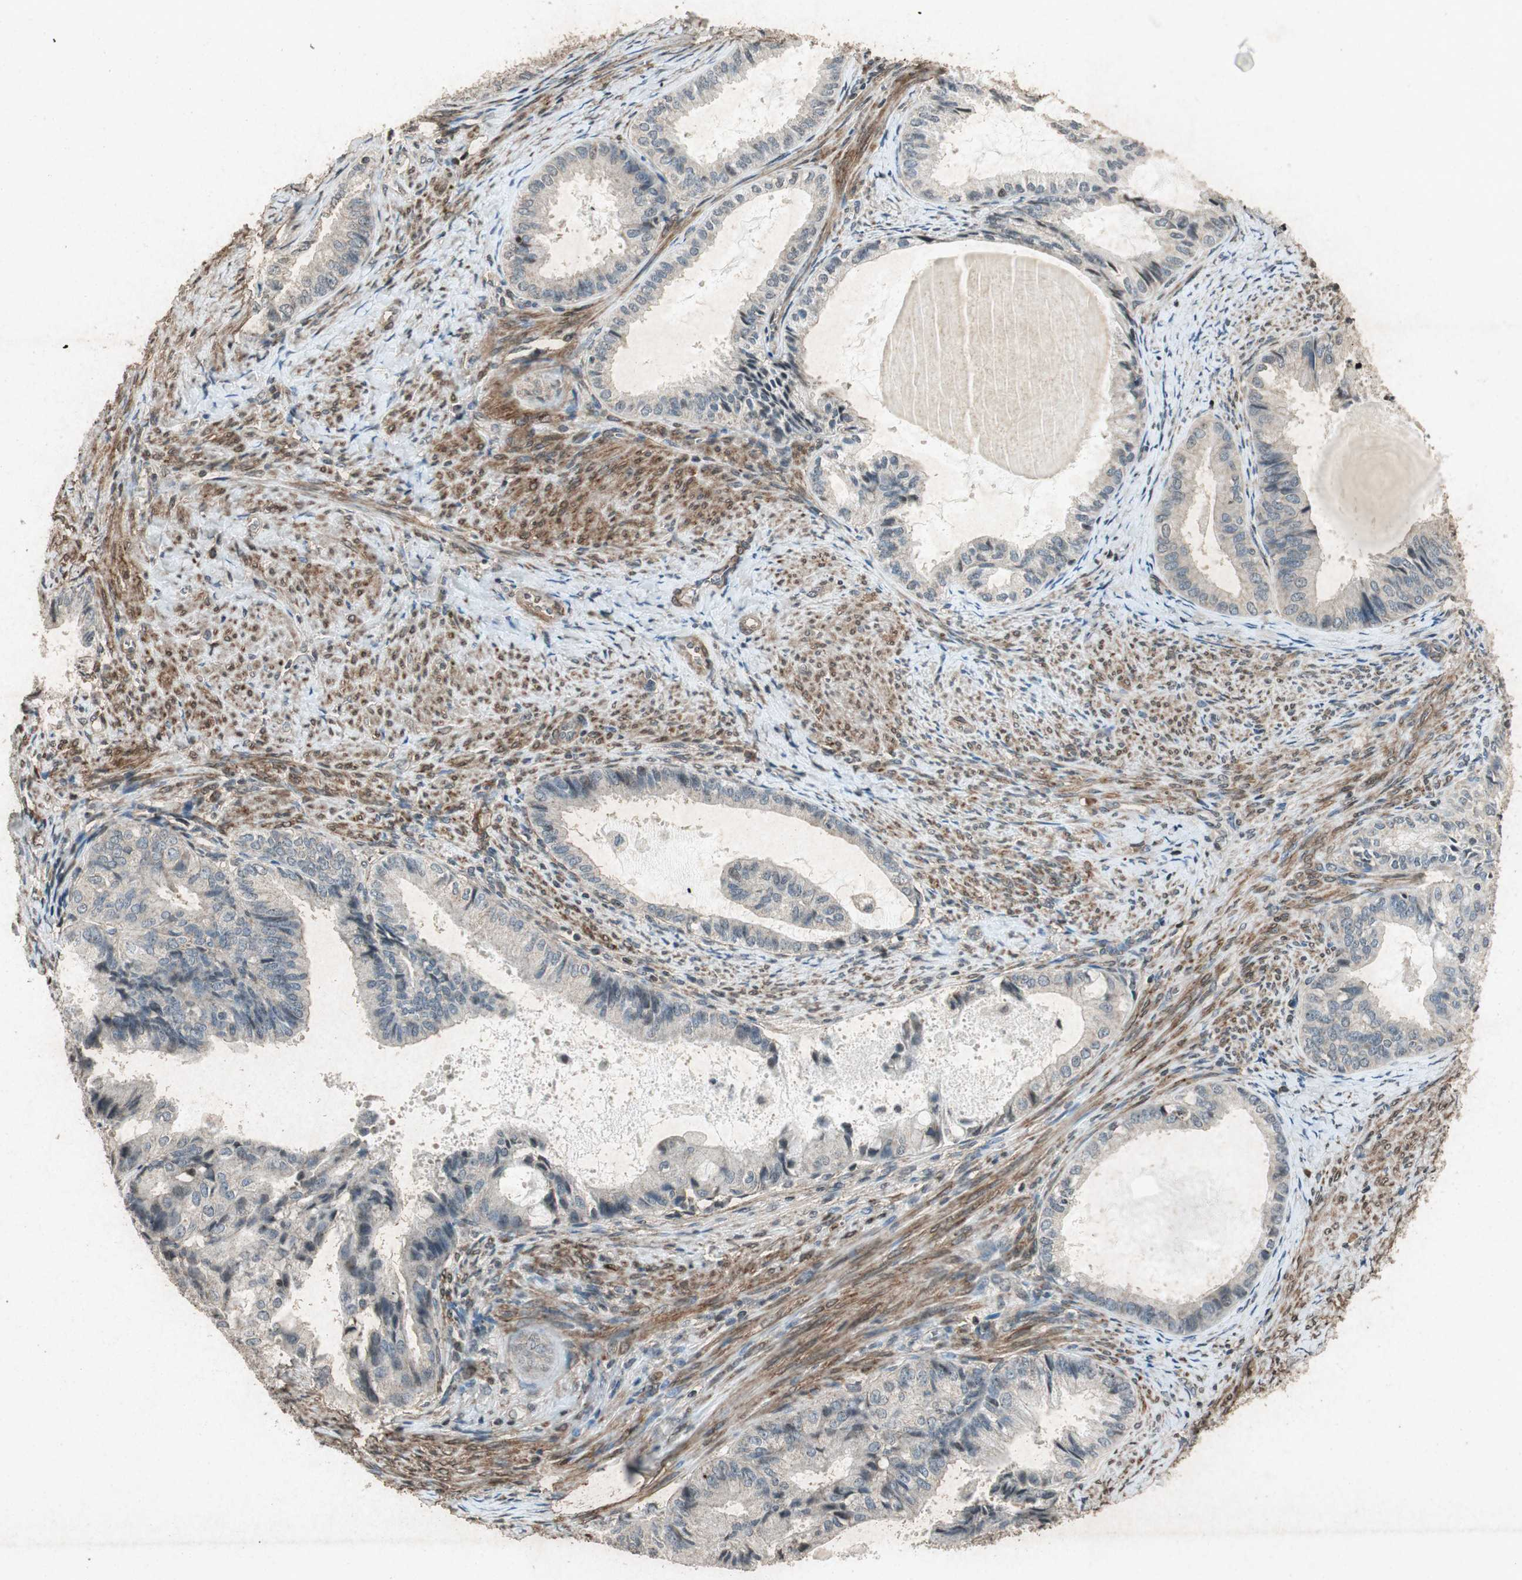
{"staining": {"intensity": "negative", "quantity": "none", "location": "none"}, "tissue": "endometrial cancer", "cell_type": "Tumor cells", "image_type": "cancer", "snomed": [{"axis": "morphology", "description": "Adenocarcinoma, NOS"}, {"axis": "topography", "description": "Endometrium"}], "caption": "Immunohistochemical staining of adenocarcinoma (endometrial) reveals no significant expression in tumor cells.", "gene": "PRKG1", "patient": {"sex": "female", "age": 86}}